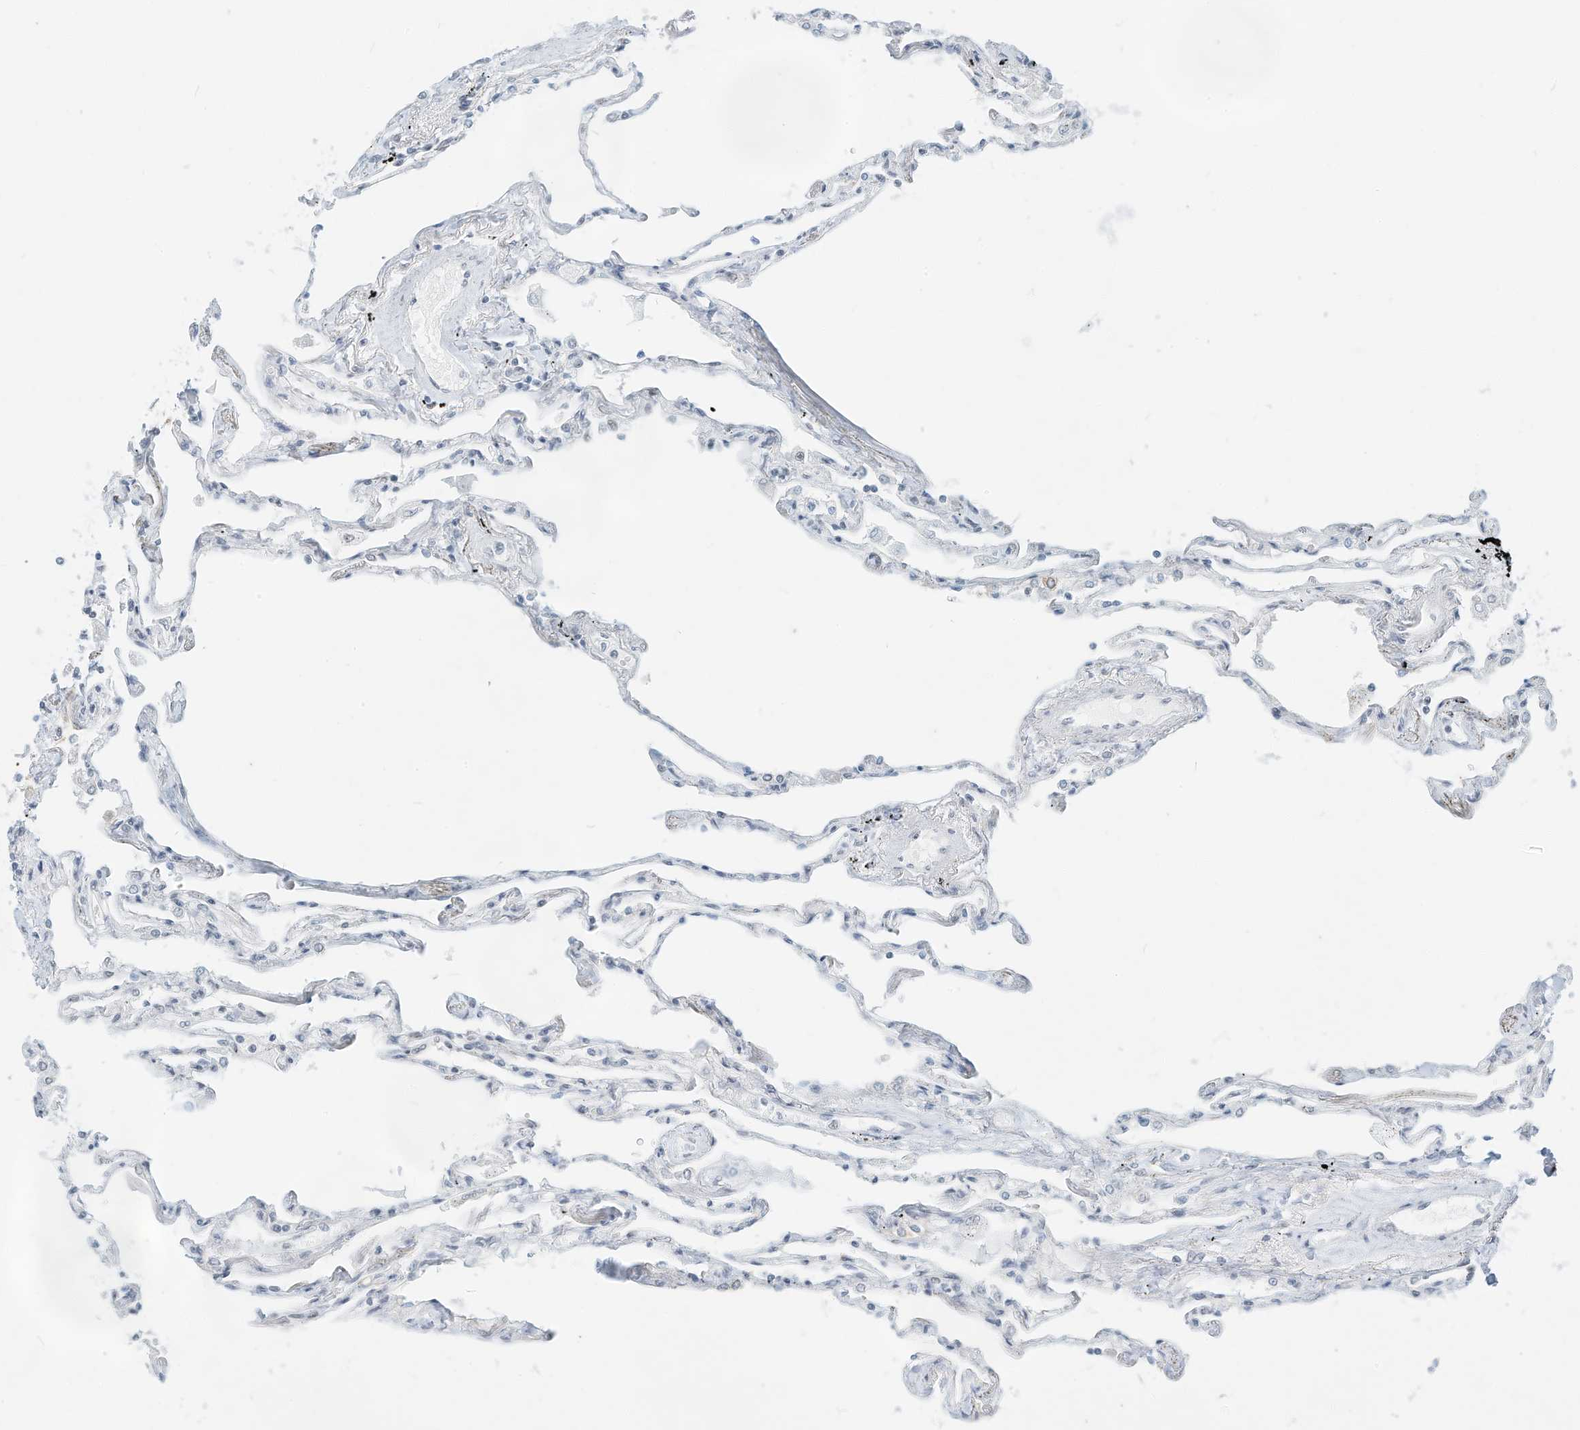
{"staining": {"intensity": "weak", "quantity": "<25%", "location": "nuclear"}, "tissue": "lung", "cell_type": "Alveolar cells", "image_type": "normal", "snomed": [{"axis": "morphology", "description": "Normal tissue, NOS"}, {"axis": "topography", "description": "Lung"}], "caption": "DAB (3,3'-diaminobenzidine) immunohistochemical staining of unremarkable lung exhibits no significant positivity in alveolar cells. The staining is performed using DAB brown chromogen with nuclei counter-stained in using hematoxylin.", "gene": "PGC", "patient": {"sex": "female", "age": 67}}